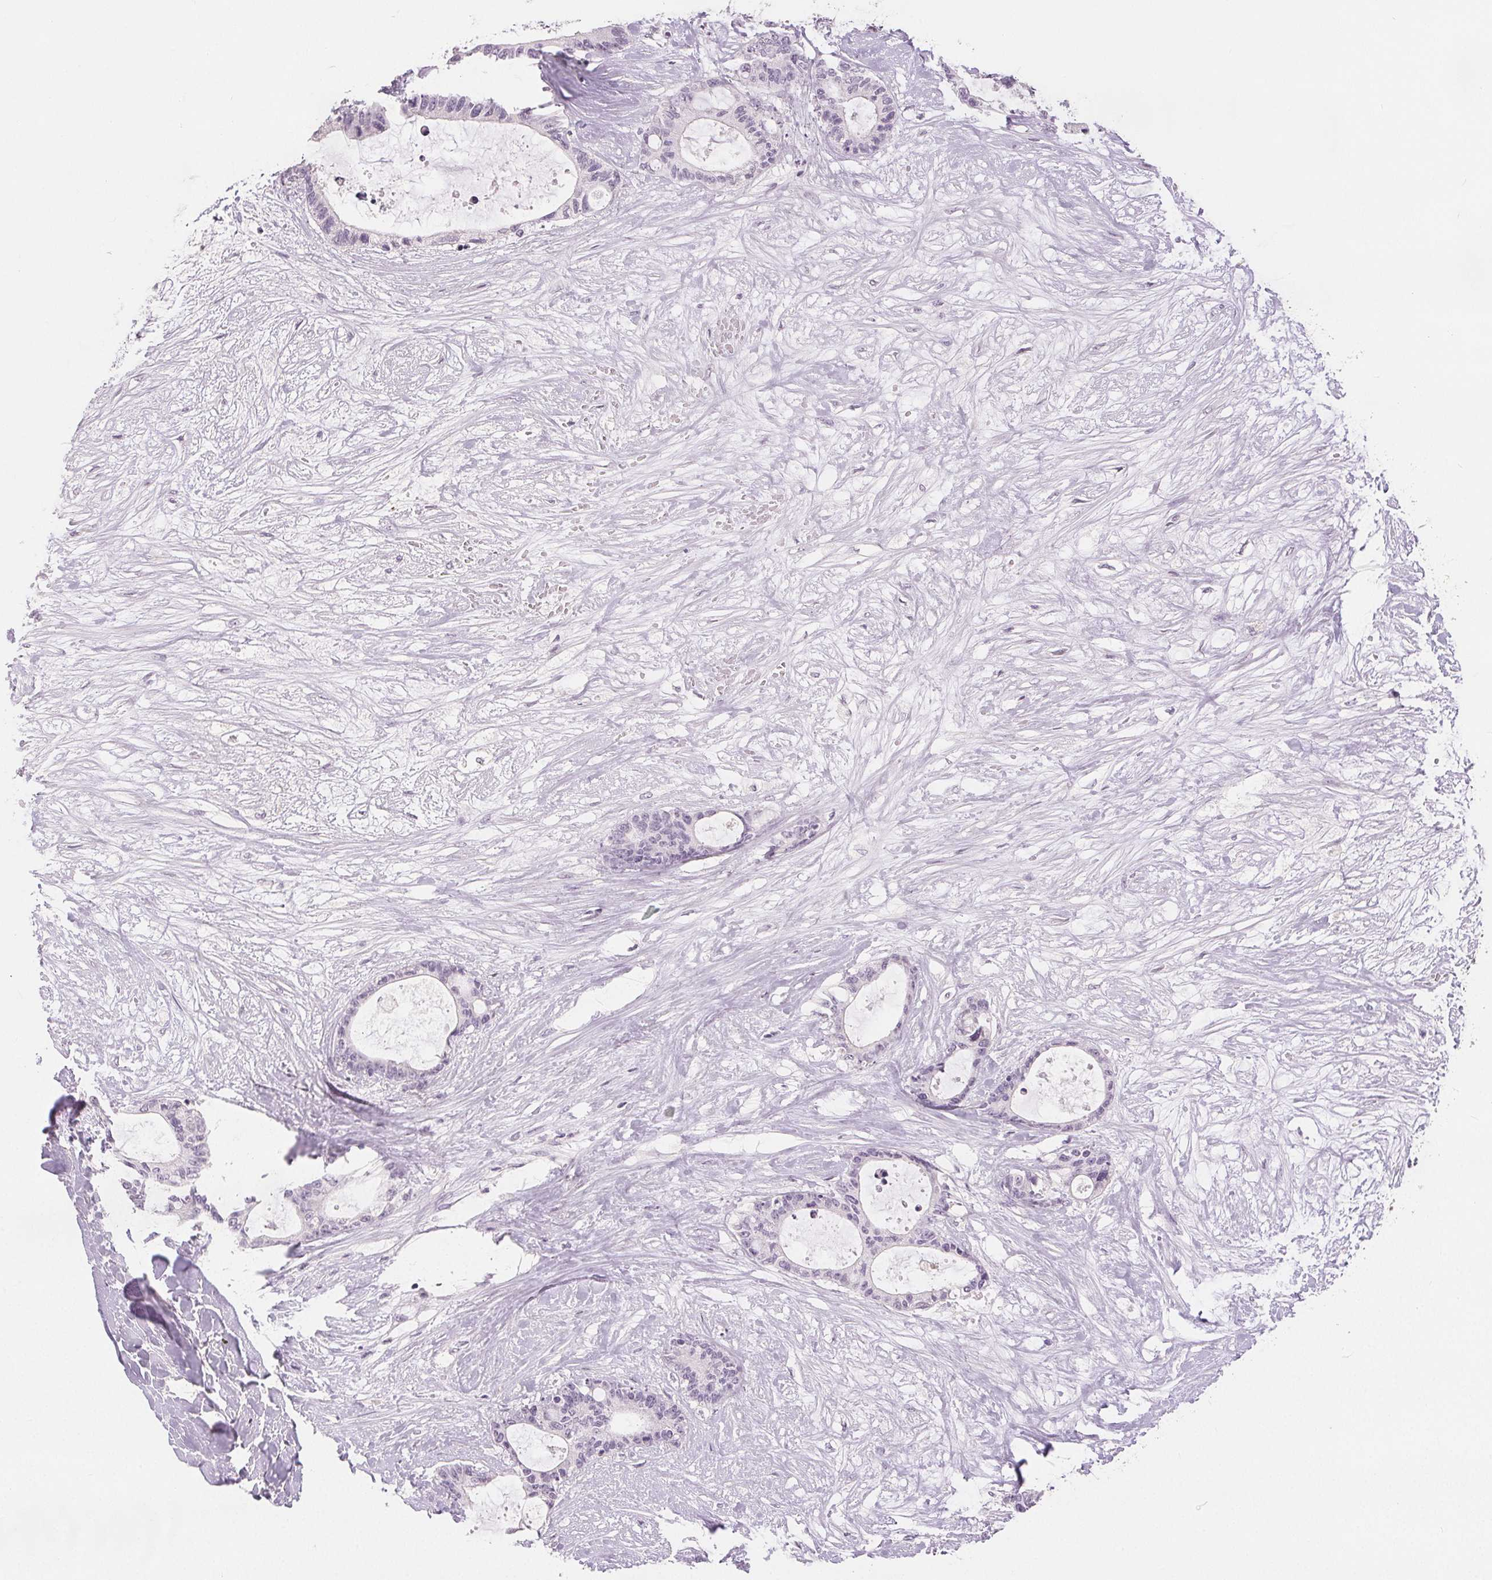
{"staining": {"intensity": "negative", "quantity": "none", "location": "none"}, "tissue": "liver cancer", "cell_type": "Tumor cells", "image_type": "cancer", "snomed": [{"axis": "morphology", "description": "Normal tissue, NOS"}, {"axis": "morphology", "description": "Cholangiocarcinoma"}, {"axis": "topography", "description": "Liver"}, {"axis": "topography", "description": "Peripheral nerve tissue"}], "caption": "Tumor cells show no significant staining in liver cancer (cholangiocarcinoma).", "gene": "SLC27A5", "patient": {"sex": "female", "age": 73}}